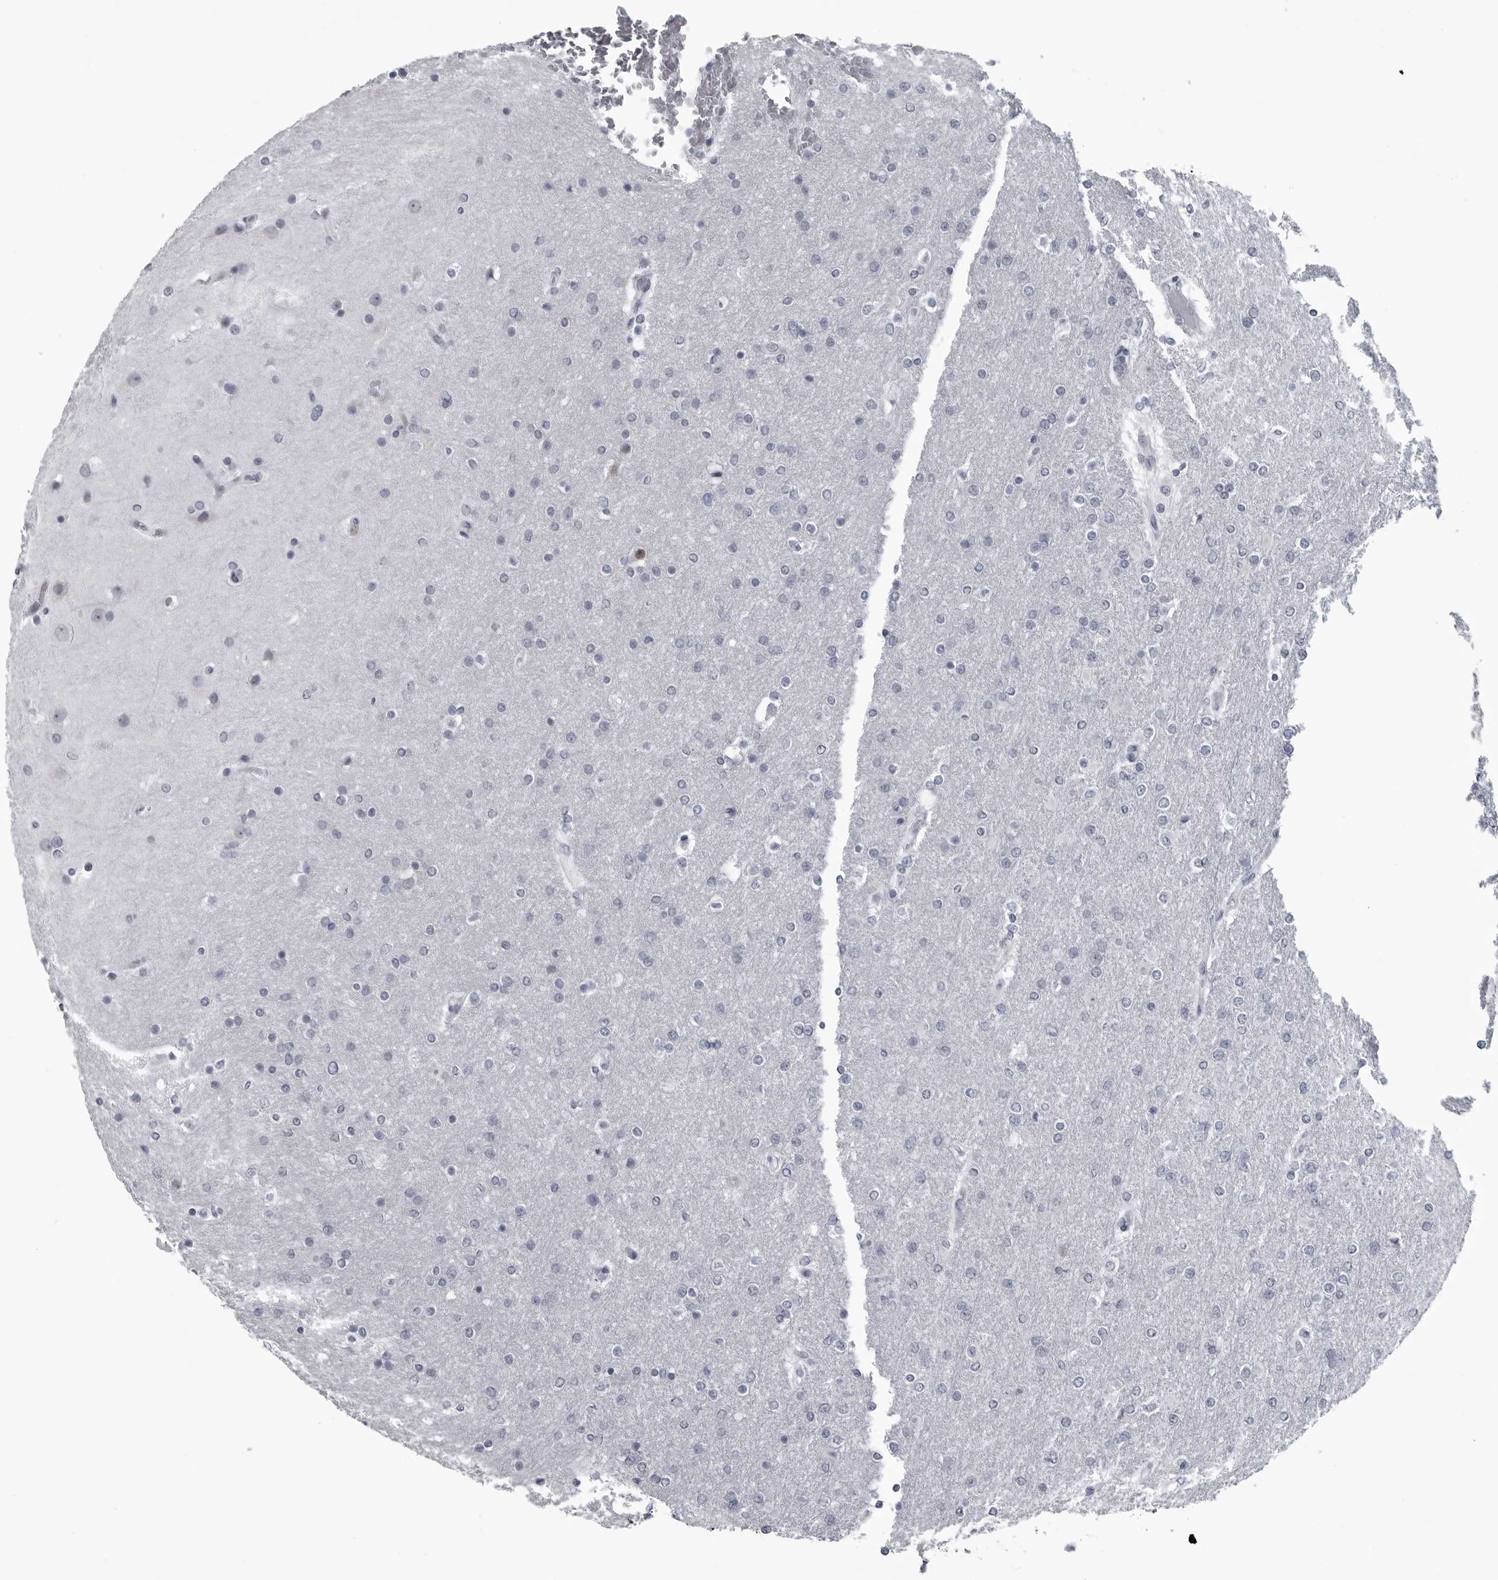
{"staining": {"intensity": "negative", "quantity": "none", "location": "none"}, "tissue": "glioma", "cell_type": "Tumor cells", "image_type": "cancer", "snomed": [{"axis": "morphology", "description": "Glioma, malignant, High grade"}, {"axis": "topography", "description": "Cerebral cortex"}], "caption": "There is no significant staining in tumor cells of malignant glioma (high-grade).", "gene": "MYOC", "patient": {"sex": "female", "age": 36}}